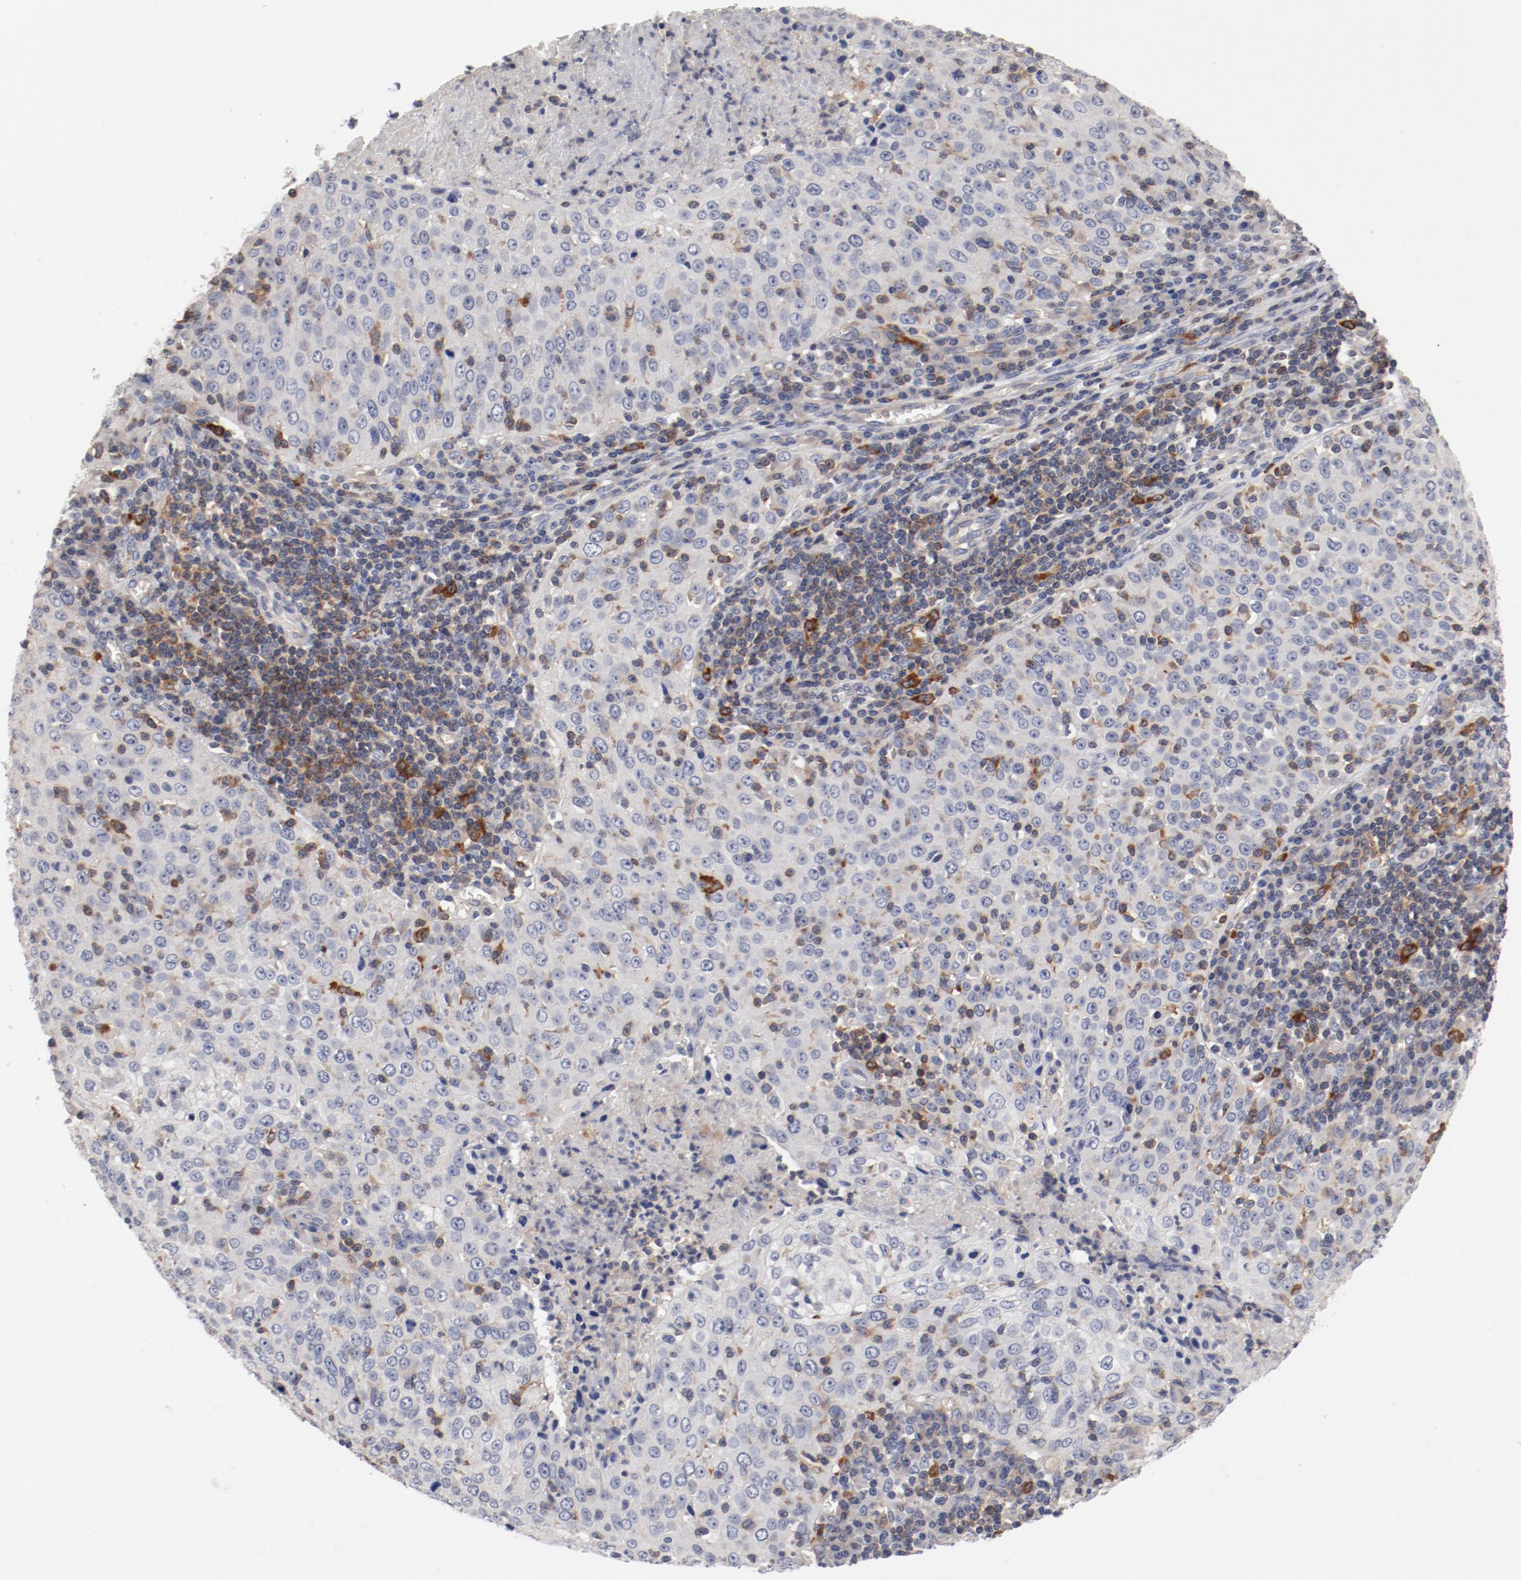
{"staining": {"intensity": "negative", "quantity": "none", "location": "none"}, "tissue": "cervical cancer", "cell_type": "Tumor cells", "image_type": "cancer", "snomed": [{"axis": "morphology", "description": "Squamous cell carcinoma, NOS"}, {"axis": "topography", "description": "Cervix"}], "caption": "Image shows no significant protein expression in tumor cells of cervical squamous cell carcinoma. (Stains: DAB immunohistochemistry (IHC) with hematoxylin counter stain, Microscopy: brightfield microscopy at high magnification).", "gene": "CBL", "patient": {"sex": "female", "age": 27}}